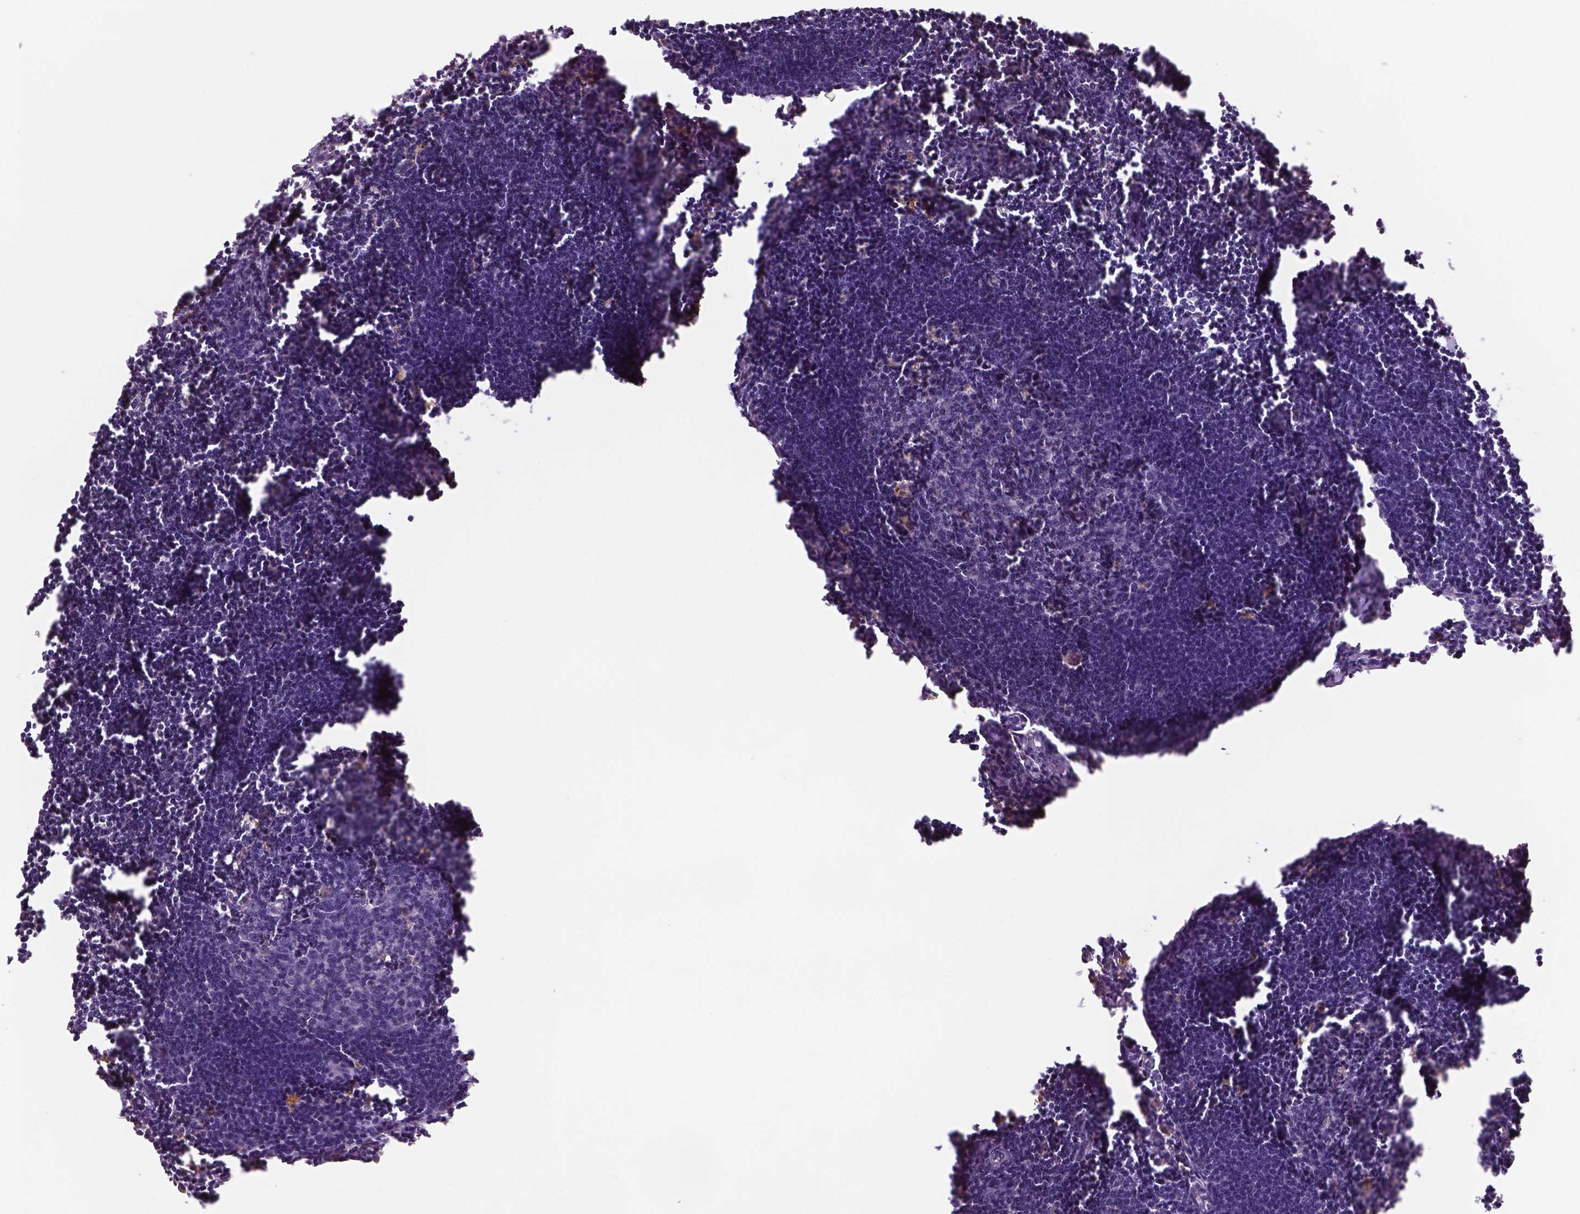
{"staining": {"intensity": "weak", "quantity": "<25%", "location": "cytoplasmic/membranous"}, "tissue": "lymph node", "cell_type": "Germinal center cells", "image_type": "normal", "snomed": [{"axis": "morphology", "description": "Normal tissue, NOS"}, {"axis": "topography", "description": "Lymph node"}], "caption": "Immunohistochemistry (IHC) histopathology image of normal human lymph node stained for a protein (brown), which shows no expression in germinal center cells.", "gene": "IFT52", "patient": {"sex": "male", "age": 55}}